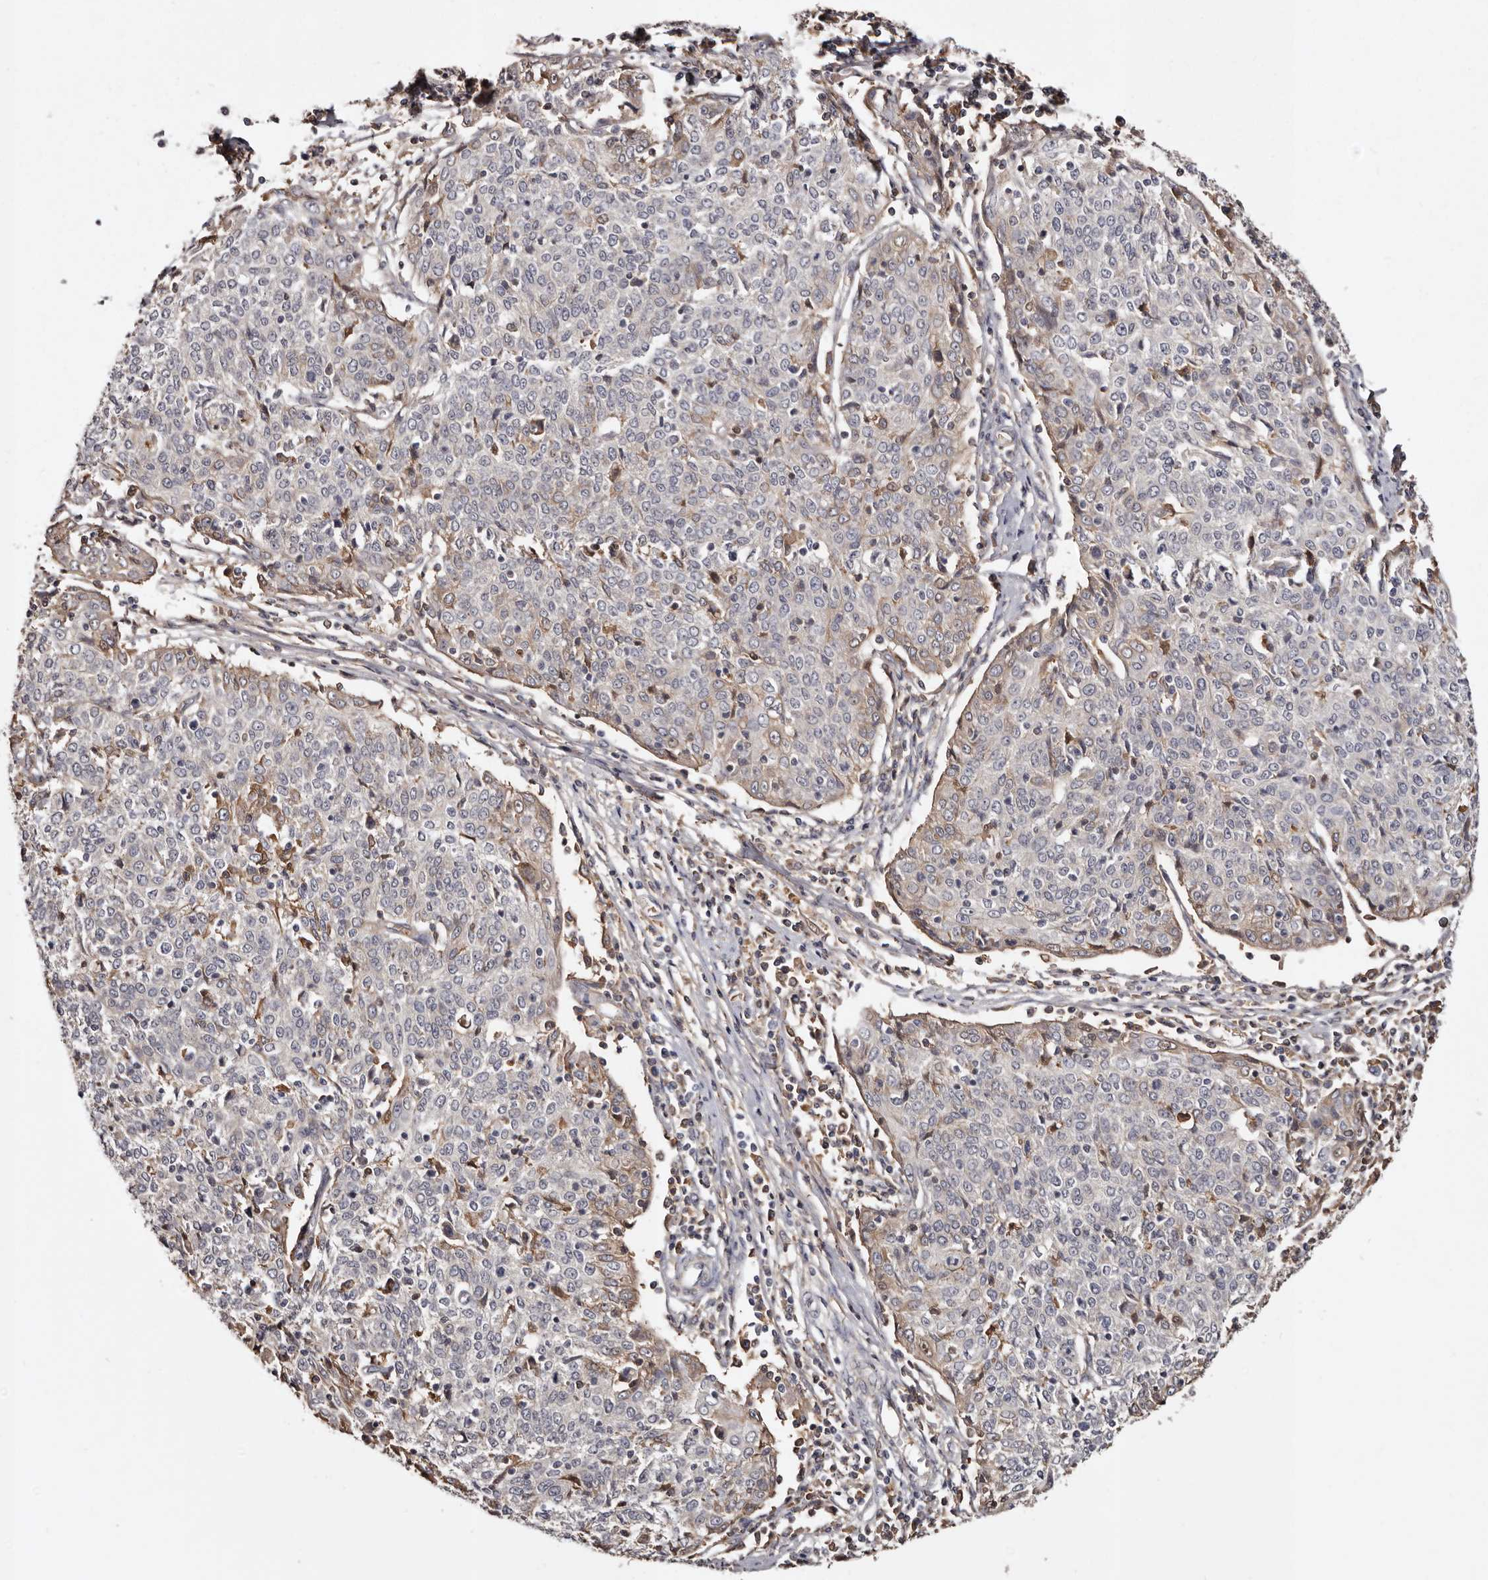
{"staining": {"intensity": "weak", "quantity": "<25%", "location": "cytoplasmic/membranous"}, "tissue": "cervical cancer", "cell_type": "Tumor cells", "image_type": "cancer", "snomed": [{"axis": "morphology", "description": "Squamous cell carcinoma, NOS"}, {"axis": "topography", "description": "Cervix"}], "caption": "Protein analysis of cervical cancer shows no significant positivity in tumor cells.", "gene": "CYP1B1", "patient": {"sex": "female", "age": 48}}